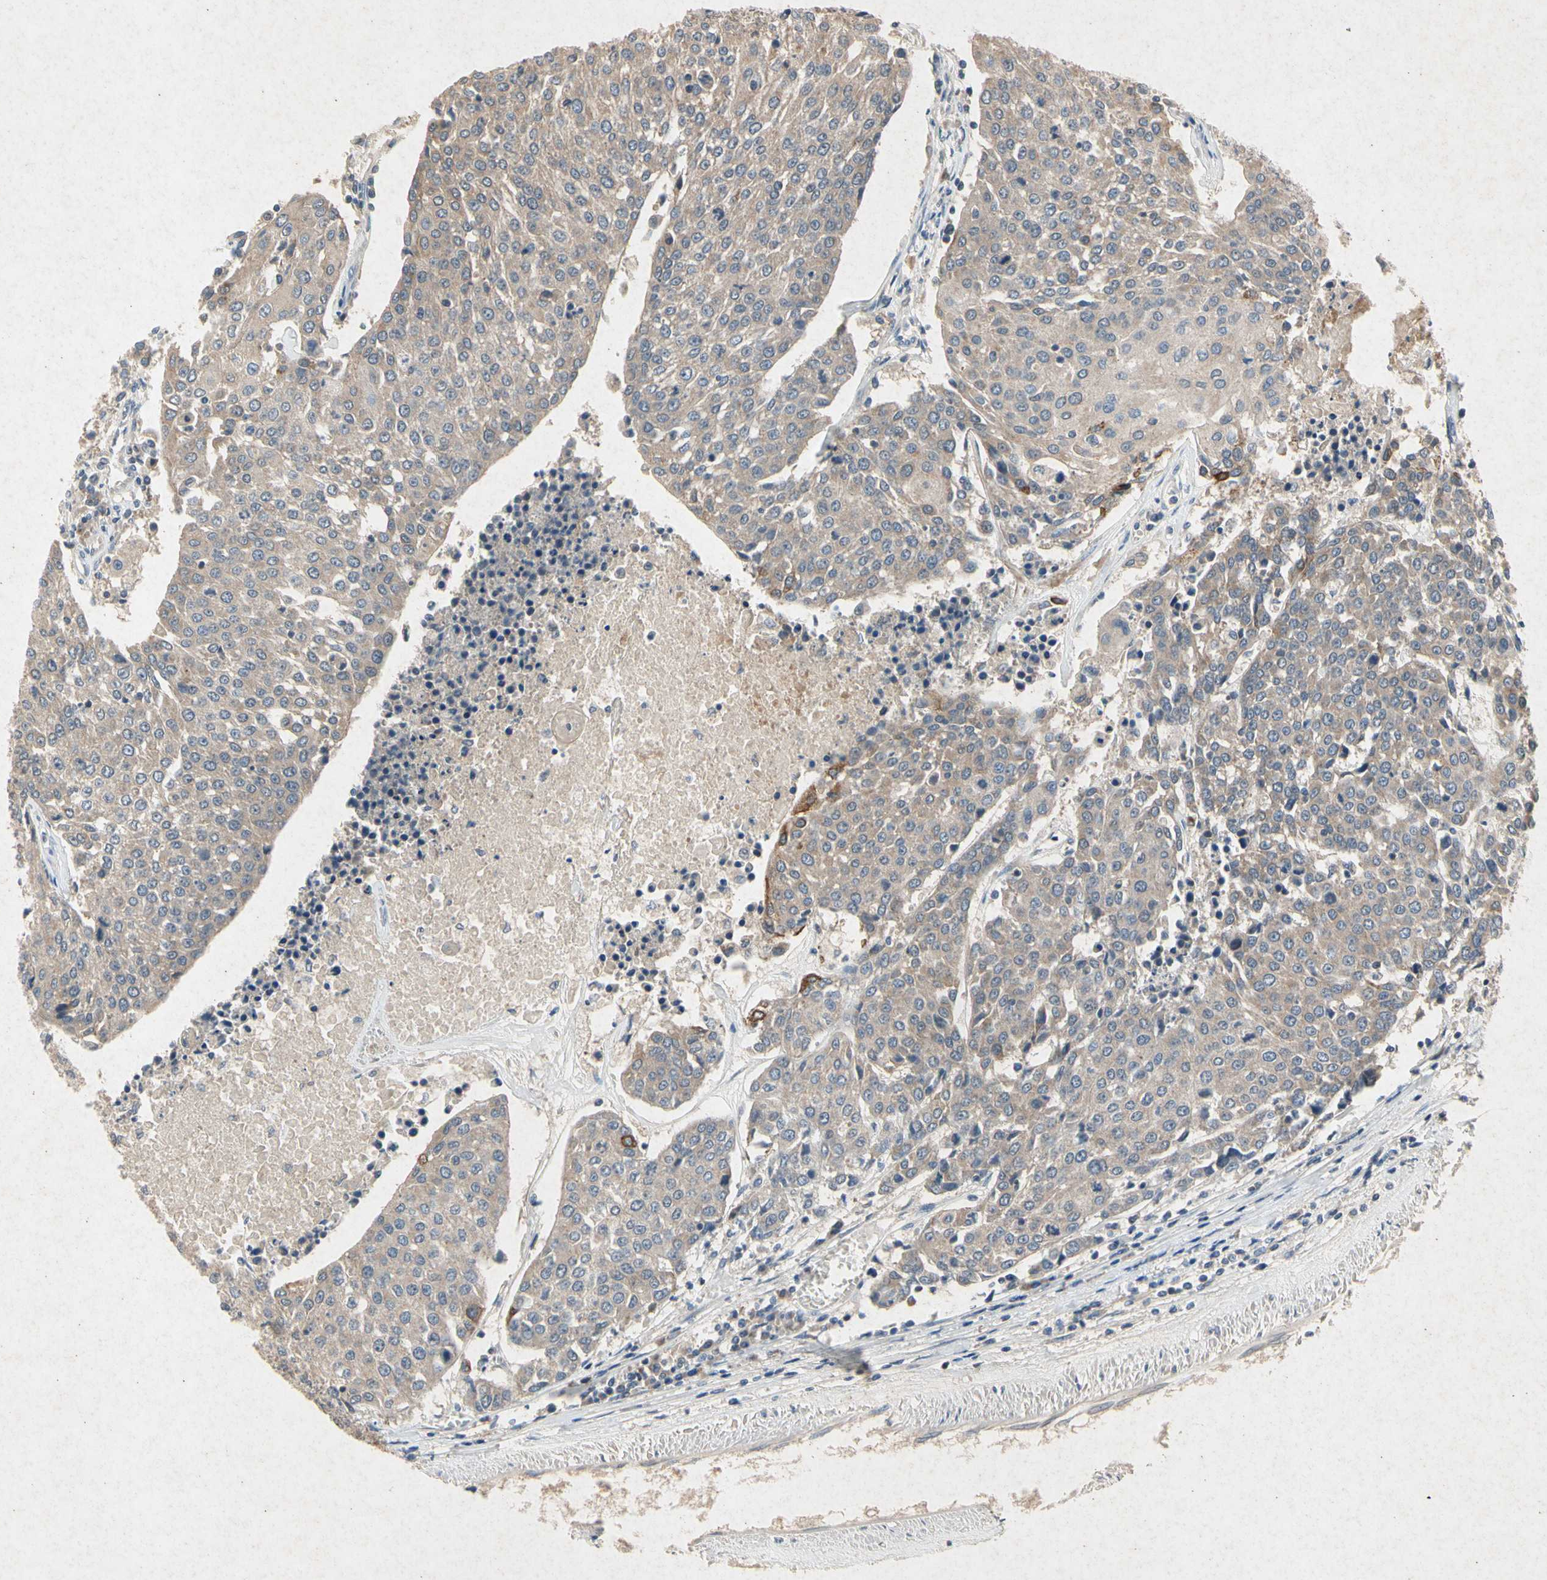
{"staining": {"intensity": "weak", "quantity": ">75%", "location": "cytoplasmic/membranous"}, "tissue": "urothelial cancer", "cell_type": "Tumor cells", "image_type": "cancer", "snomed": [{"axis": "morphology", "description": "Urothelial carcinoma, High grade"}, {"axis": "topography", "description": "Urinary bladder"}], "caption": "Urothelial cancer stained with immunohistochemistry (IHC) demonstrates weak cytoplasmic/membranous staining in about >75% of tumor cells. Nuclei are stained in blue.", "gene": "RPS6KA1", "patient": {"sex": "female", "age": 85}}